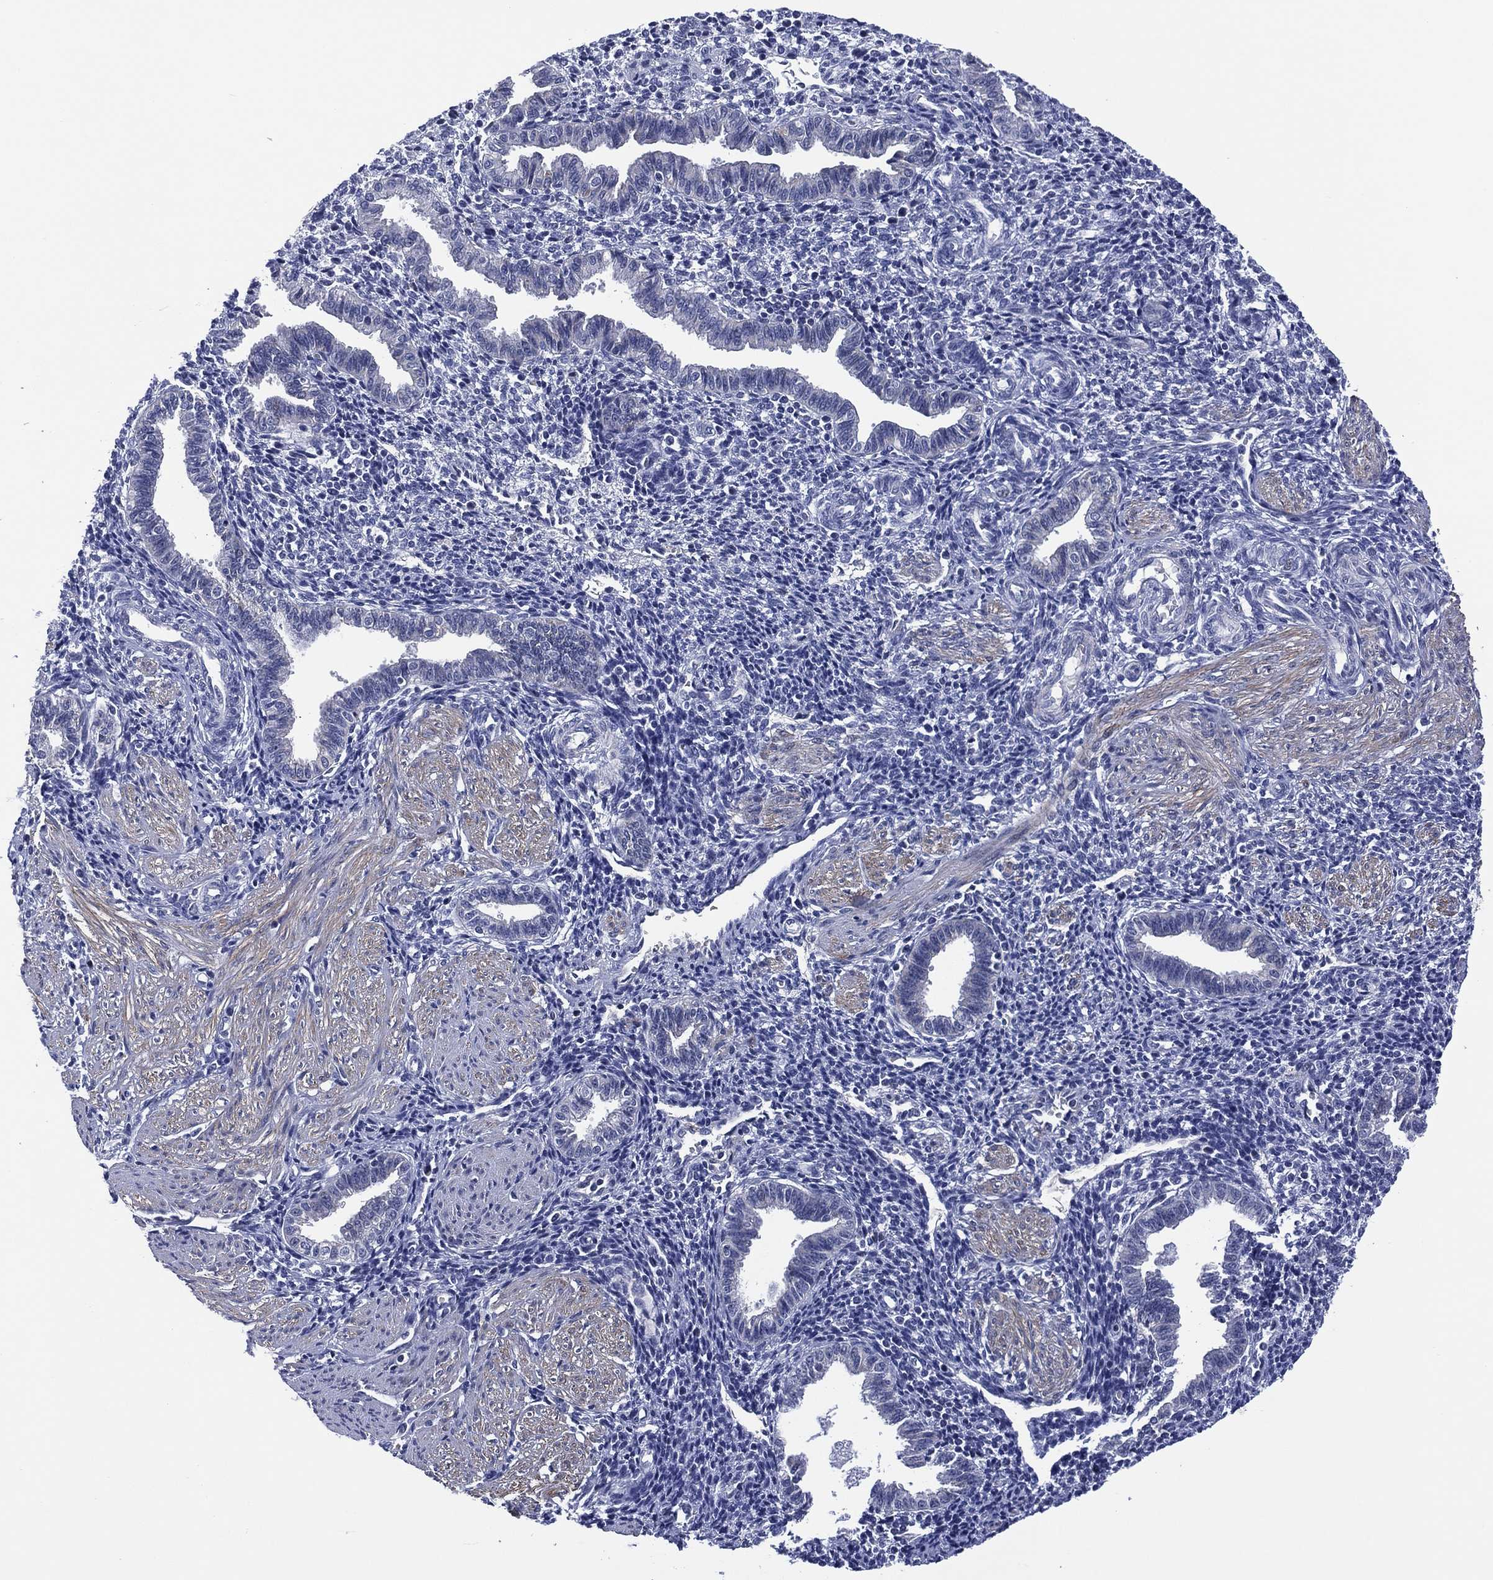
{"staining": {"intensity": "negative", "quantity": "none", "location": "none"}, "tissue": "endometrium", "cell_type": "Cells in endometrial stroma", "image_type": "normal", "snomed": [{"axis": "morphology", "description": "Normal tissue, NOS"}, {"axis": "topography", "description": "Endometrium"}], "caption": "The micrograph shows no staining of cells in endometrial stroma in benign endometrium.", "gene": "CLIP3", "patient": {"sex": "female", "age": 37}}